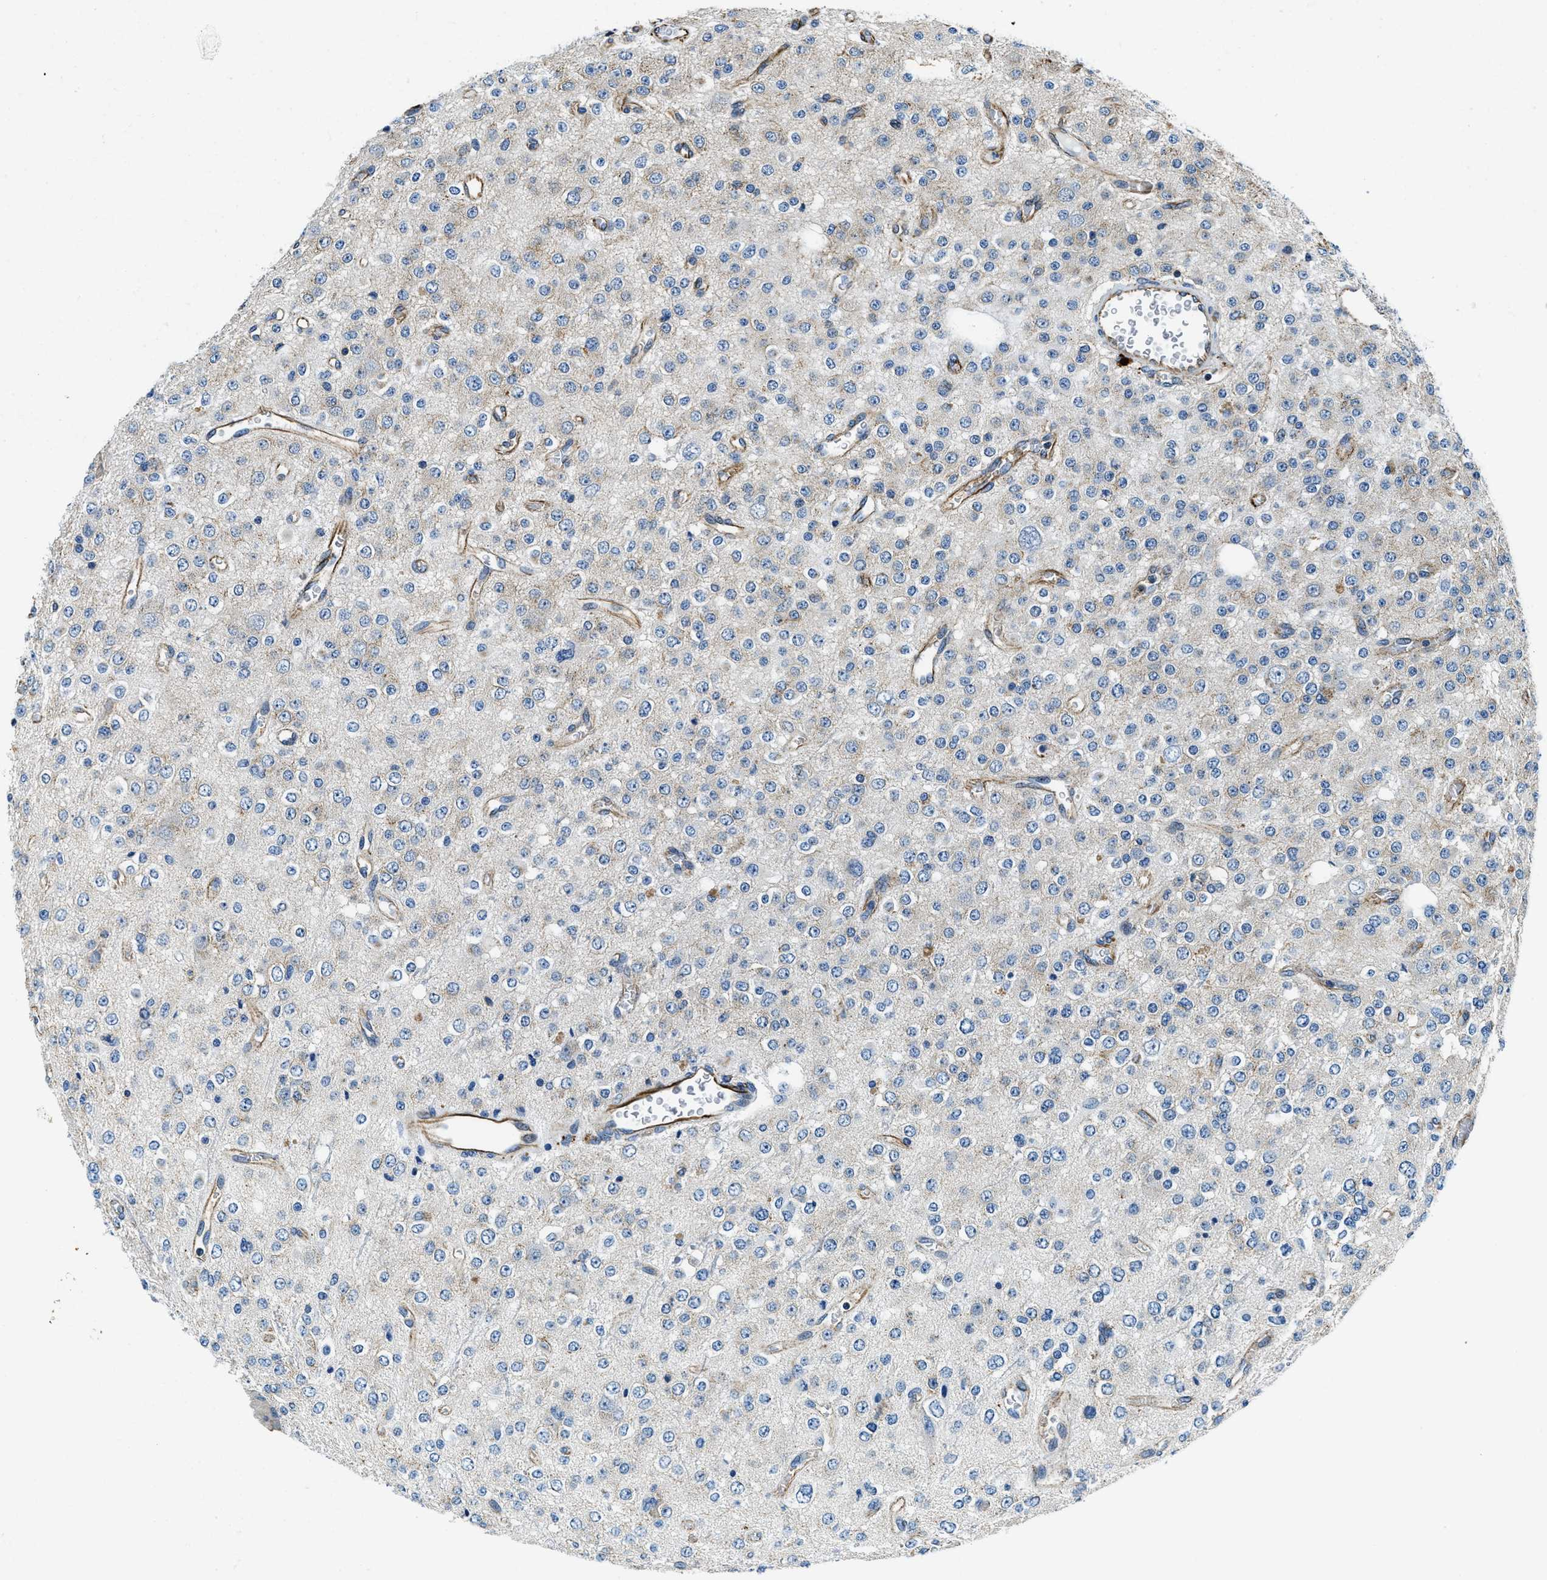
{"staining": {"intensity": "negative", "quantity": "none", "location": "none"}, "tissue": "glioma", "cell_type": "Tumor cells", "image_type": "cancer", "snomed": [{"axis": "morphology", "description": "Glioma, malignant, Low grade"}, {"axis": "topography", "description": "Brain"}], "caption": "The micrograph exhibits no significant positivity in tumor cells of glioma.", "gene": "GNS", "patient": {"sex": "male", "age": 38}}